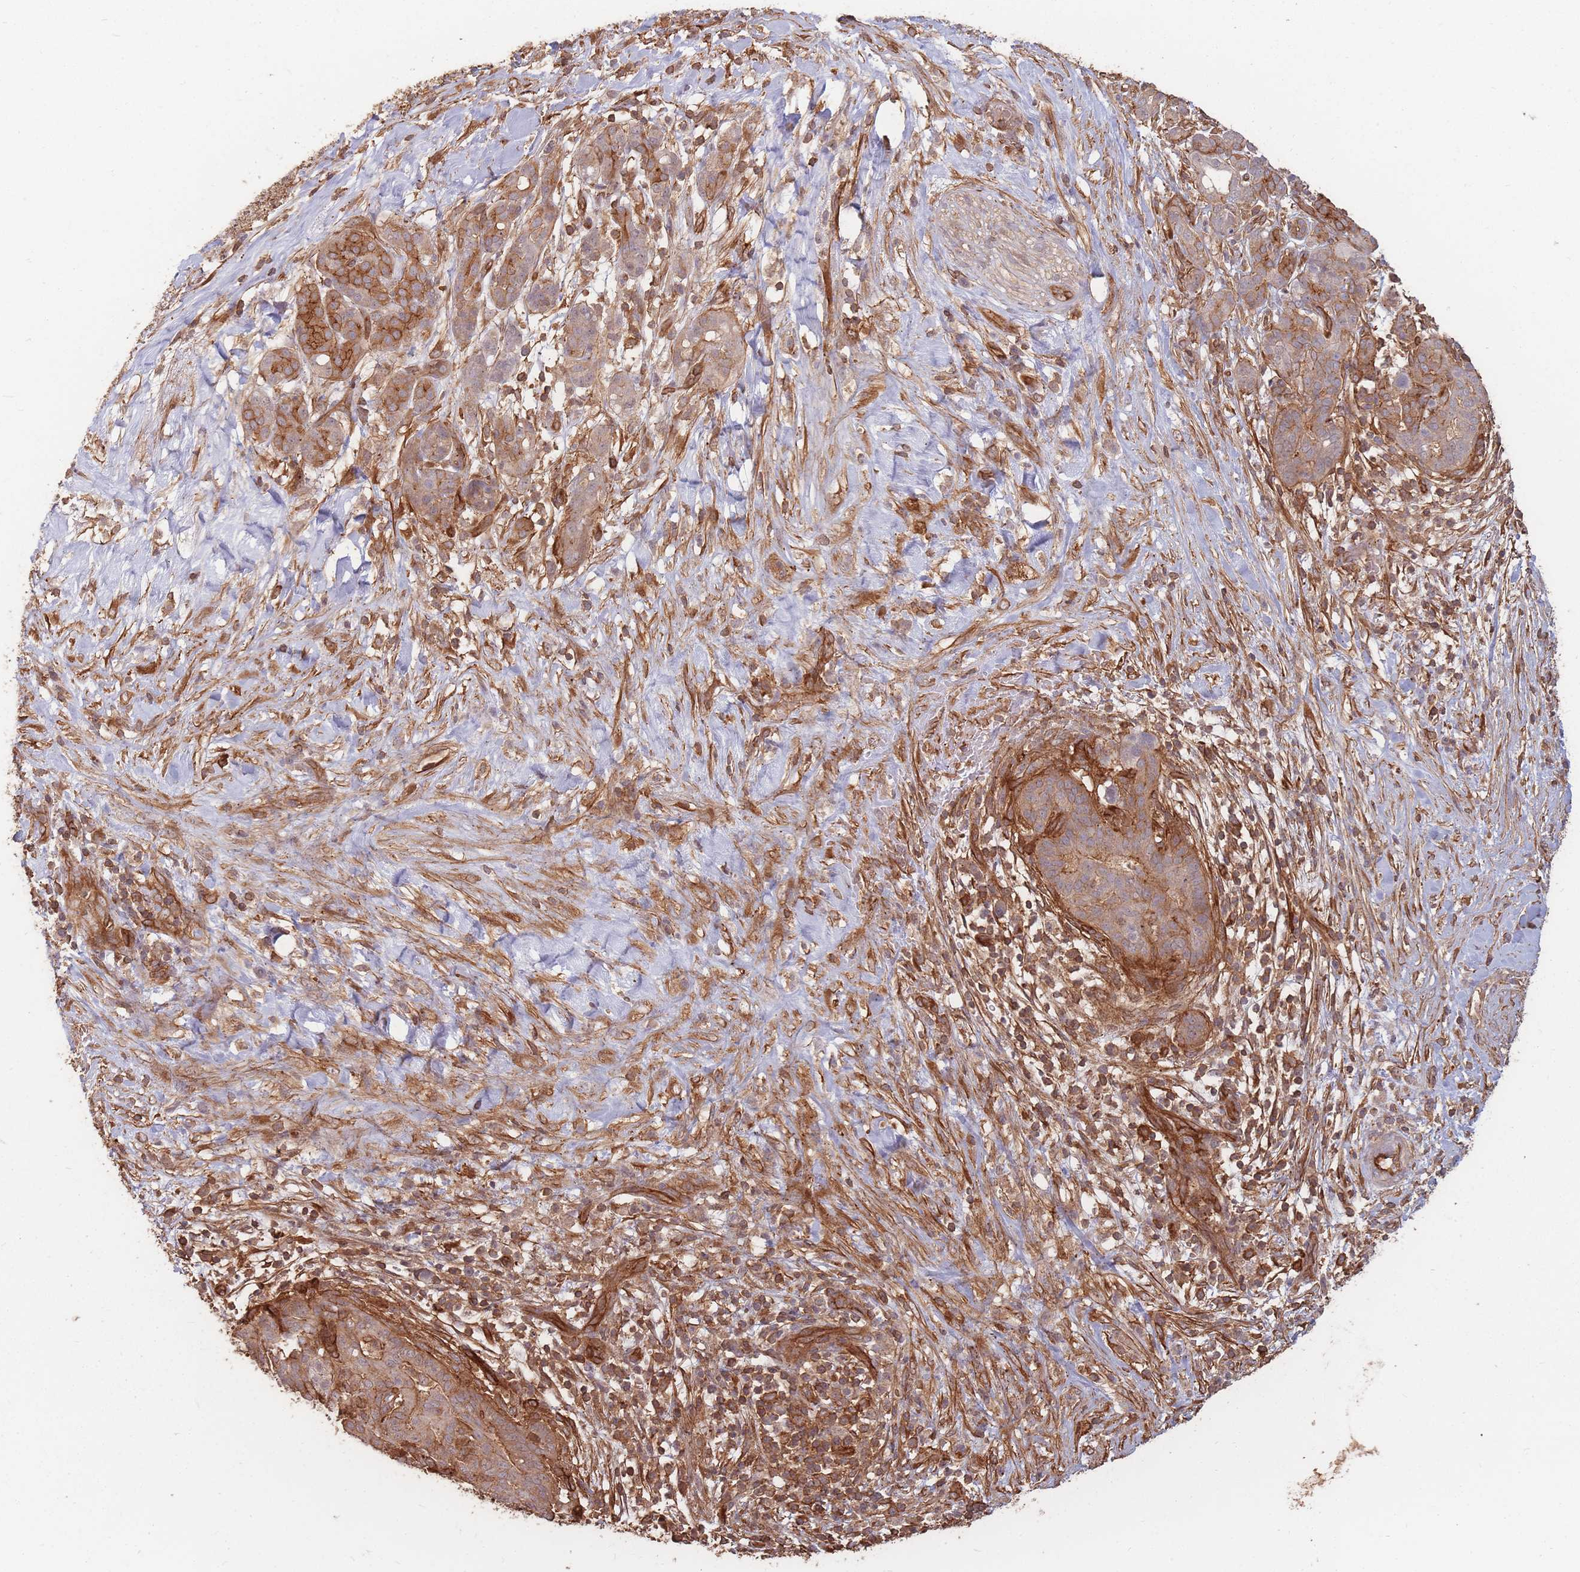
{"staining": {"intensity": "moderate", "quantity": ">75%", "location": "cytoplasmic/membranous"}, "tissue": "pancreatic cancer", "cell_type": "Tumor cells", "image_type": "cancer", "snomed": [{"axis": "morphology", "description": "Adenocarcinoma, NOS"}, {"axis": "topography", "description": "Pancreas"}], "caption": "Brown immunohistochemical staining in human pancreatic cancer exhibits moderate cytoplasmic/membranous expression in approximately >75% of tumor cells.", "gene": "PLS3", "patient": {"sex": "male", "age": 44}}